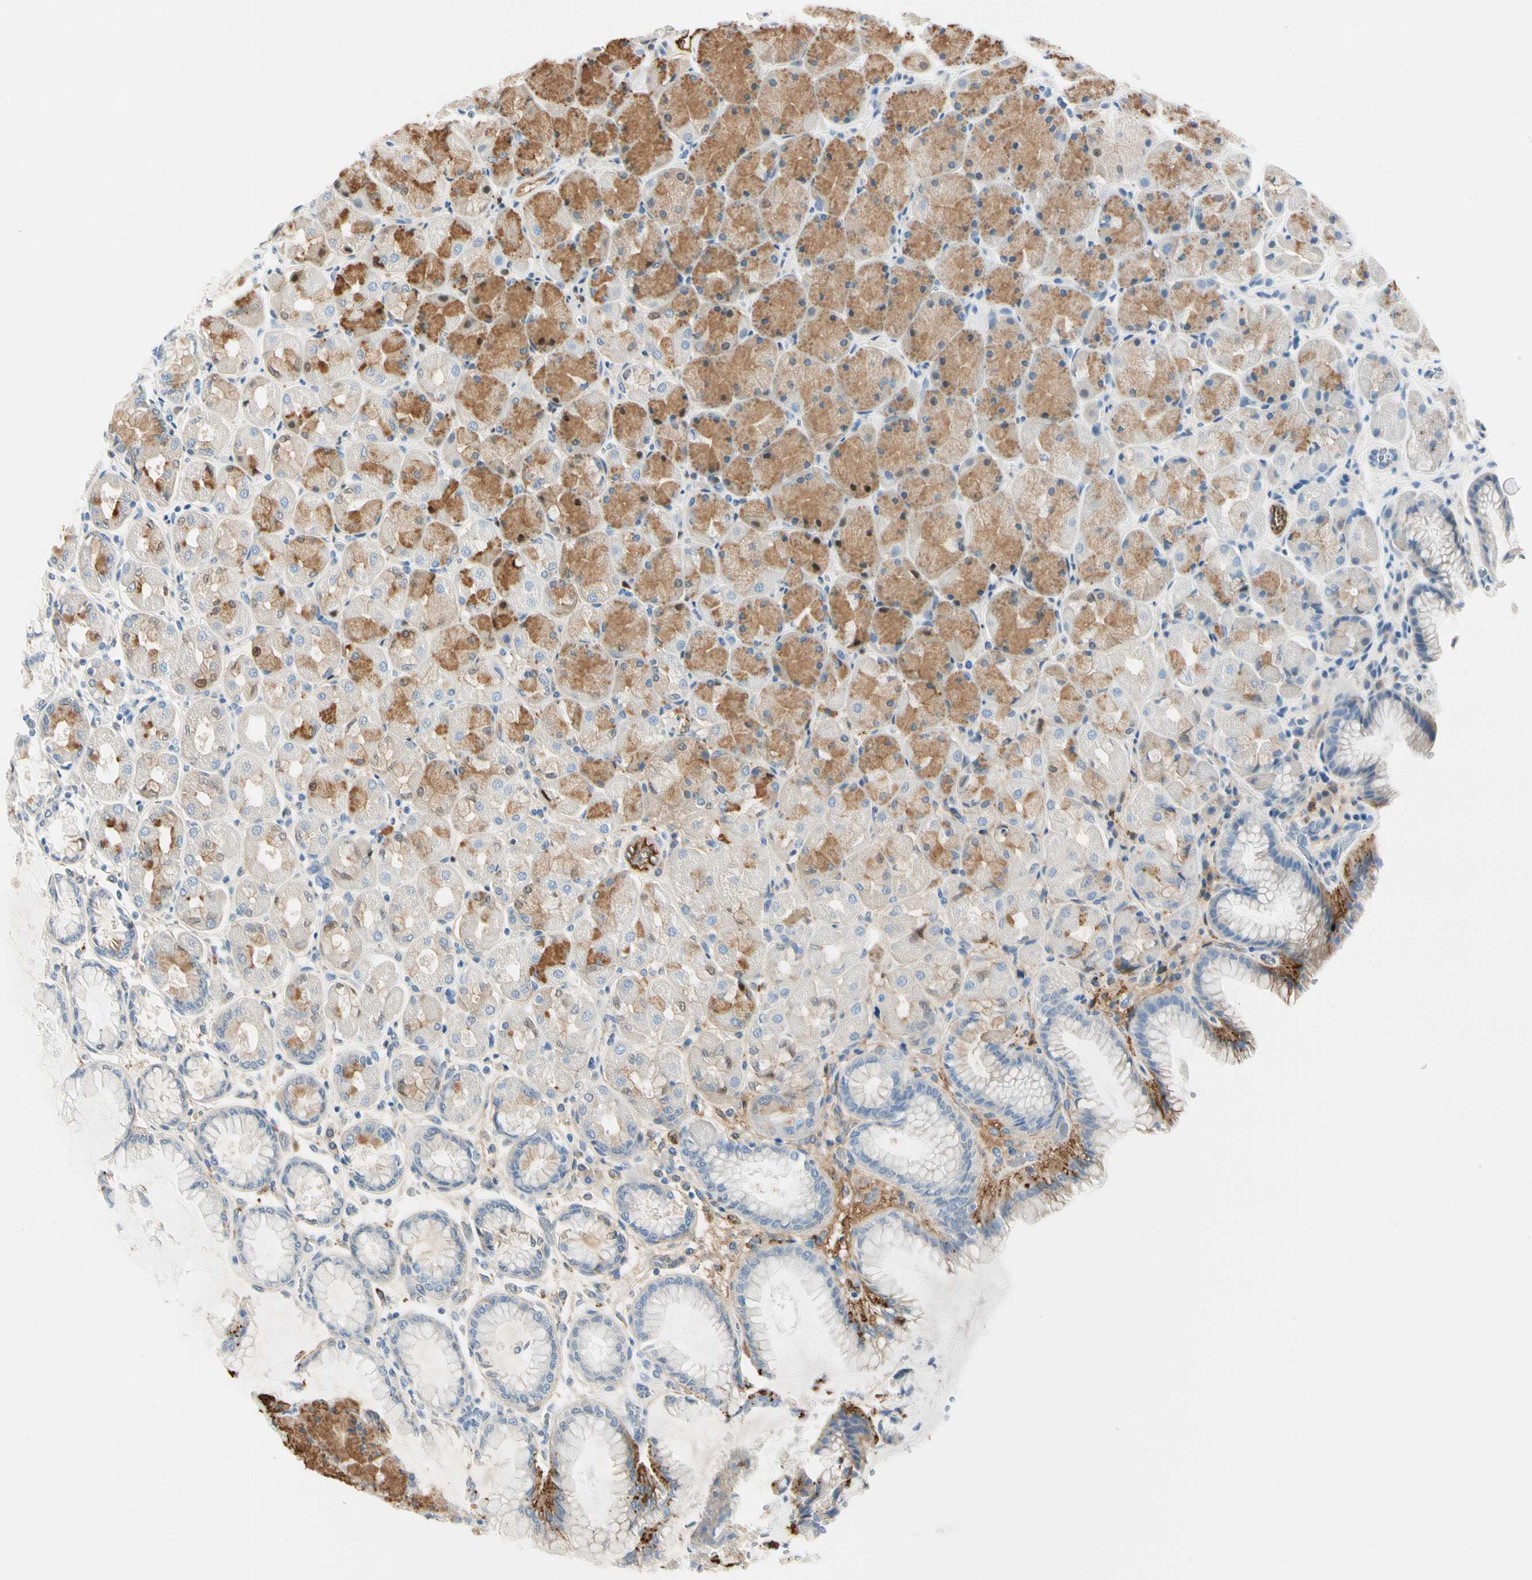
{"staining": {"intensity": "moderate", "quantity": "25%-75%", "location": "cytoplasmic/membranous"}, "tissue": "stomach", "cell_type": "Glandular cells", "image_type": "normal", "snomed": [{"axis": "morphology", "description": "Normal tissue, NOS"}, {"axis": "topography", "description": "Stomach, upper"}], "caption": "Approximately 25%-75% of glandular cells in normal human stomach display moderate cytoplasmic/membranous protein staining as visualized by brown immunohistochemical staining.", "gene": "LAMB3", "patient": {"sex": "female", "age": 56}}